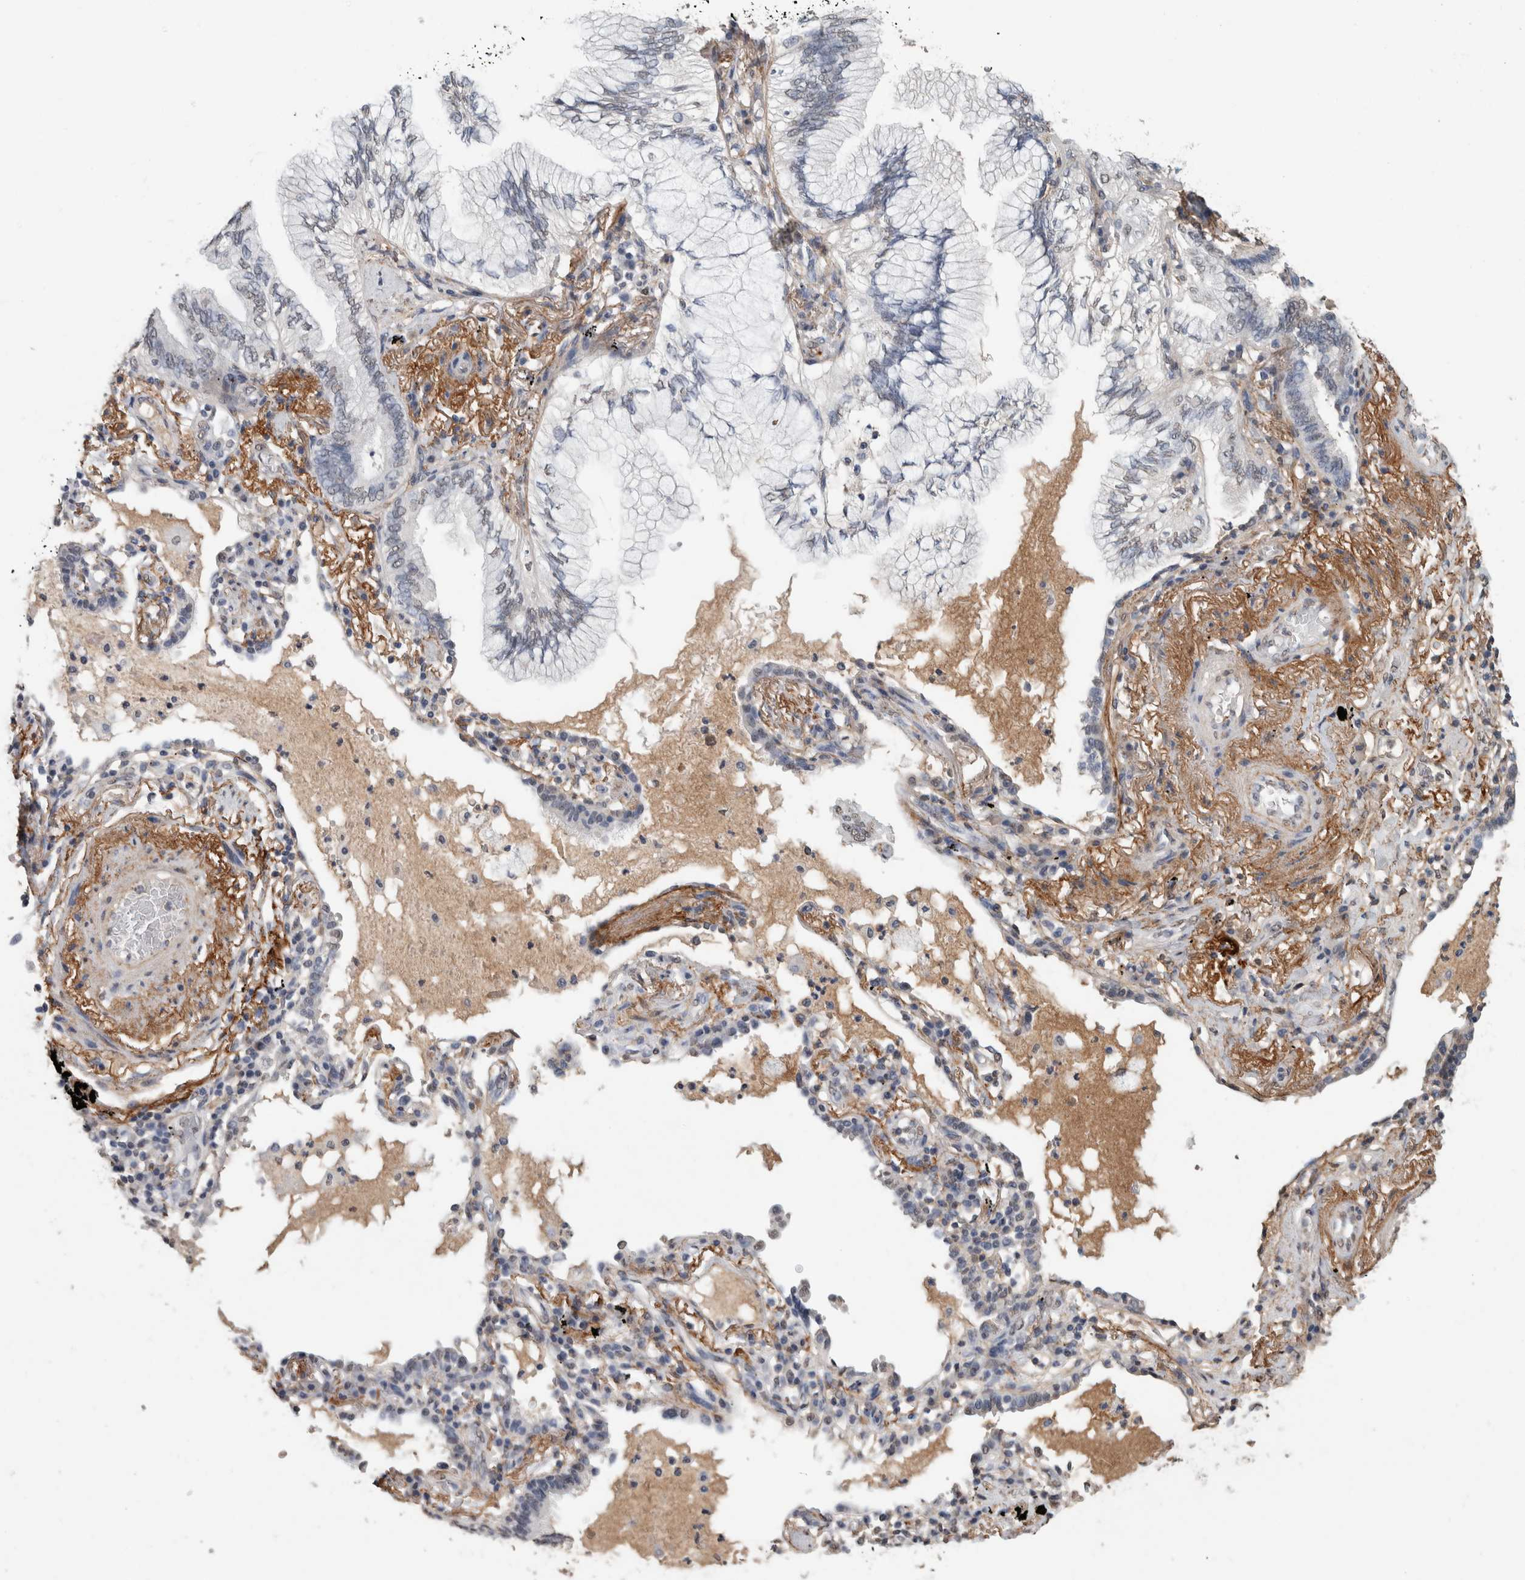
{"staining": {"intensity": "negative", "quantity": "none", "location": "none"}, "tissue": "lung cancer", "cell_type": "Tumor cells", "image_type": "cancer", "snomed": [{"axis": "morphology", "description": "Adenocarcinoma, NOS"}, {"axis": "topography", "description": "Lung"}], "caption": "High power microscopy histopathology image of an immunohistochemistry micrograph of lung cancer, revealing no significant positivity in tumor cells.", "gene": "LTBP1", "patient": {"sex": "female", "age": 70}}